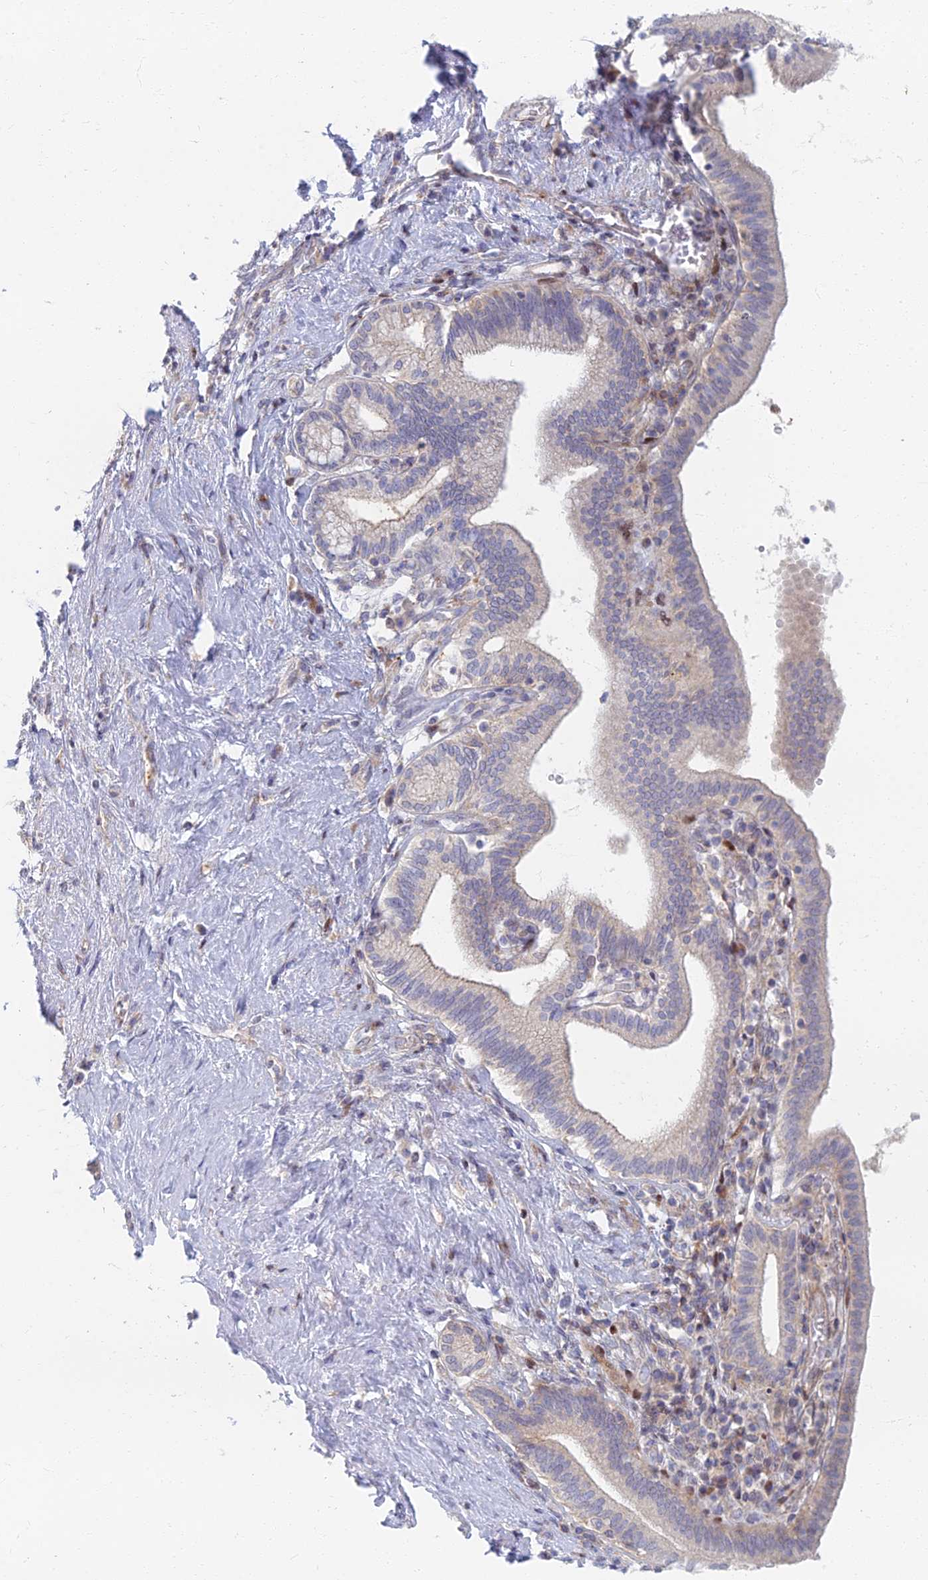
{"staining": {"intensity": "weak", "quantity": "<25%", "location": "cytoplasmic/membranous"}, "tissue": "pancreatic cancer", "cell_type": "Tumor cells", "image_type": "cancer", "snomed": [{"axis": "morphology", "description": "Adenocarcinoma, NOS"}, {"axis": "topography", "description": "Pancreas"}], "caption": "Protein analysis of pancreatic adenocarcinoma demonstrates no significant staining in tumor cells.", "gene": "C15orf40", "patient": {"sex": "female", "age": 73}}